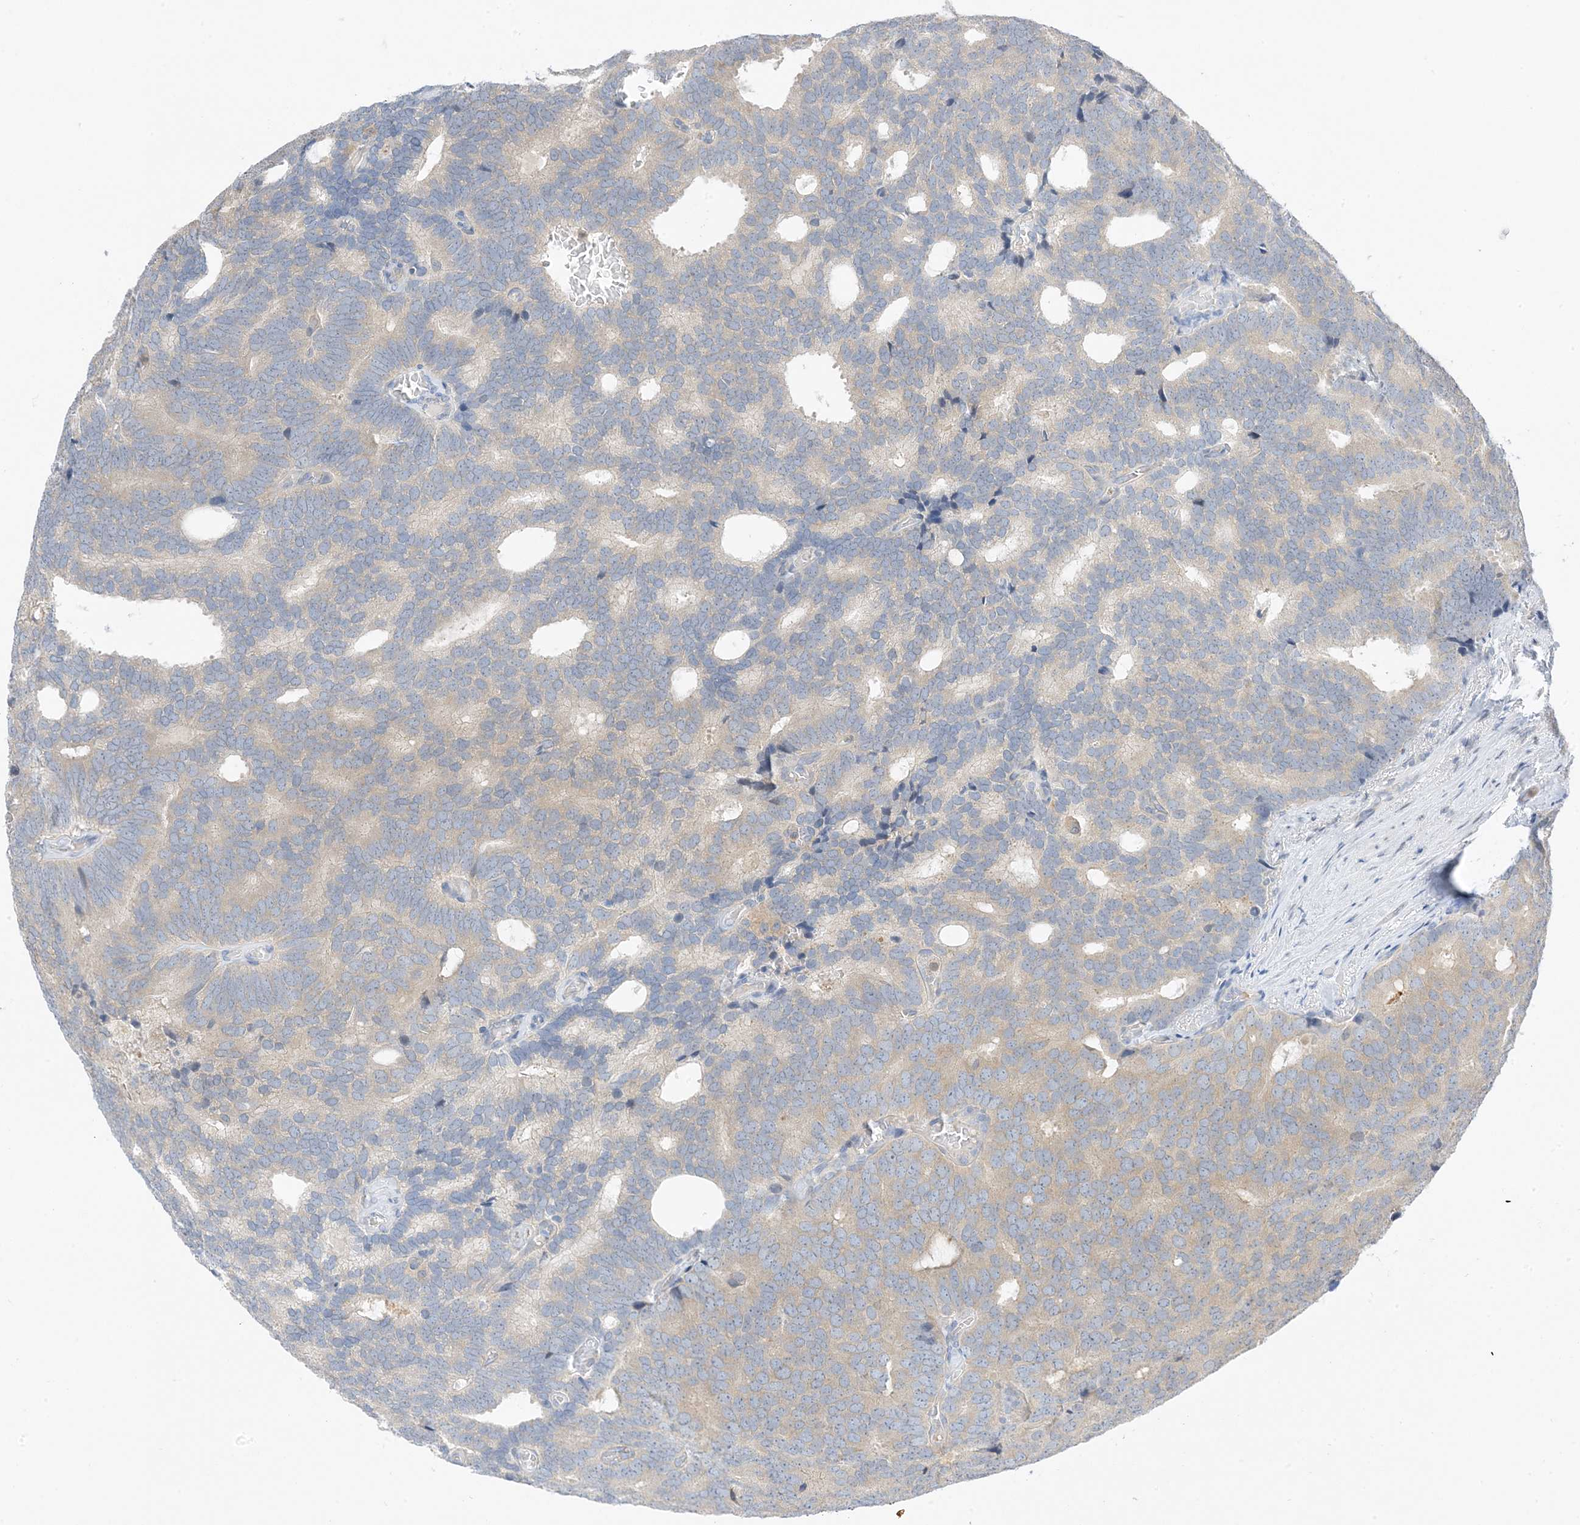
{"staining": {"intensity": "negative", "quantity": "none", "location": "none"}, "tissue": "prostate cancer", "cell_type": "Tumor cells", "image_type": "cancer", "snomed": [{"axis": "morphology", "description": "Adenocarcinoma, Low grade"}, {"axis": "topography", "description": "Prostate"}], "caption": "The photomicrograph exhibits no staining of tumor cells in prostate low-grade adenocarcinoma. The staining is performed using DAB (3,3'-diaminobenzidine) brown chromogen with nuclei counter-stained in using hematoxylin.", "gene": "KIFBP", "patient": {"sex": "male", "age": 71}}